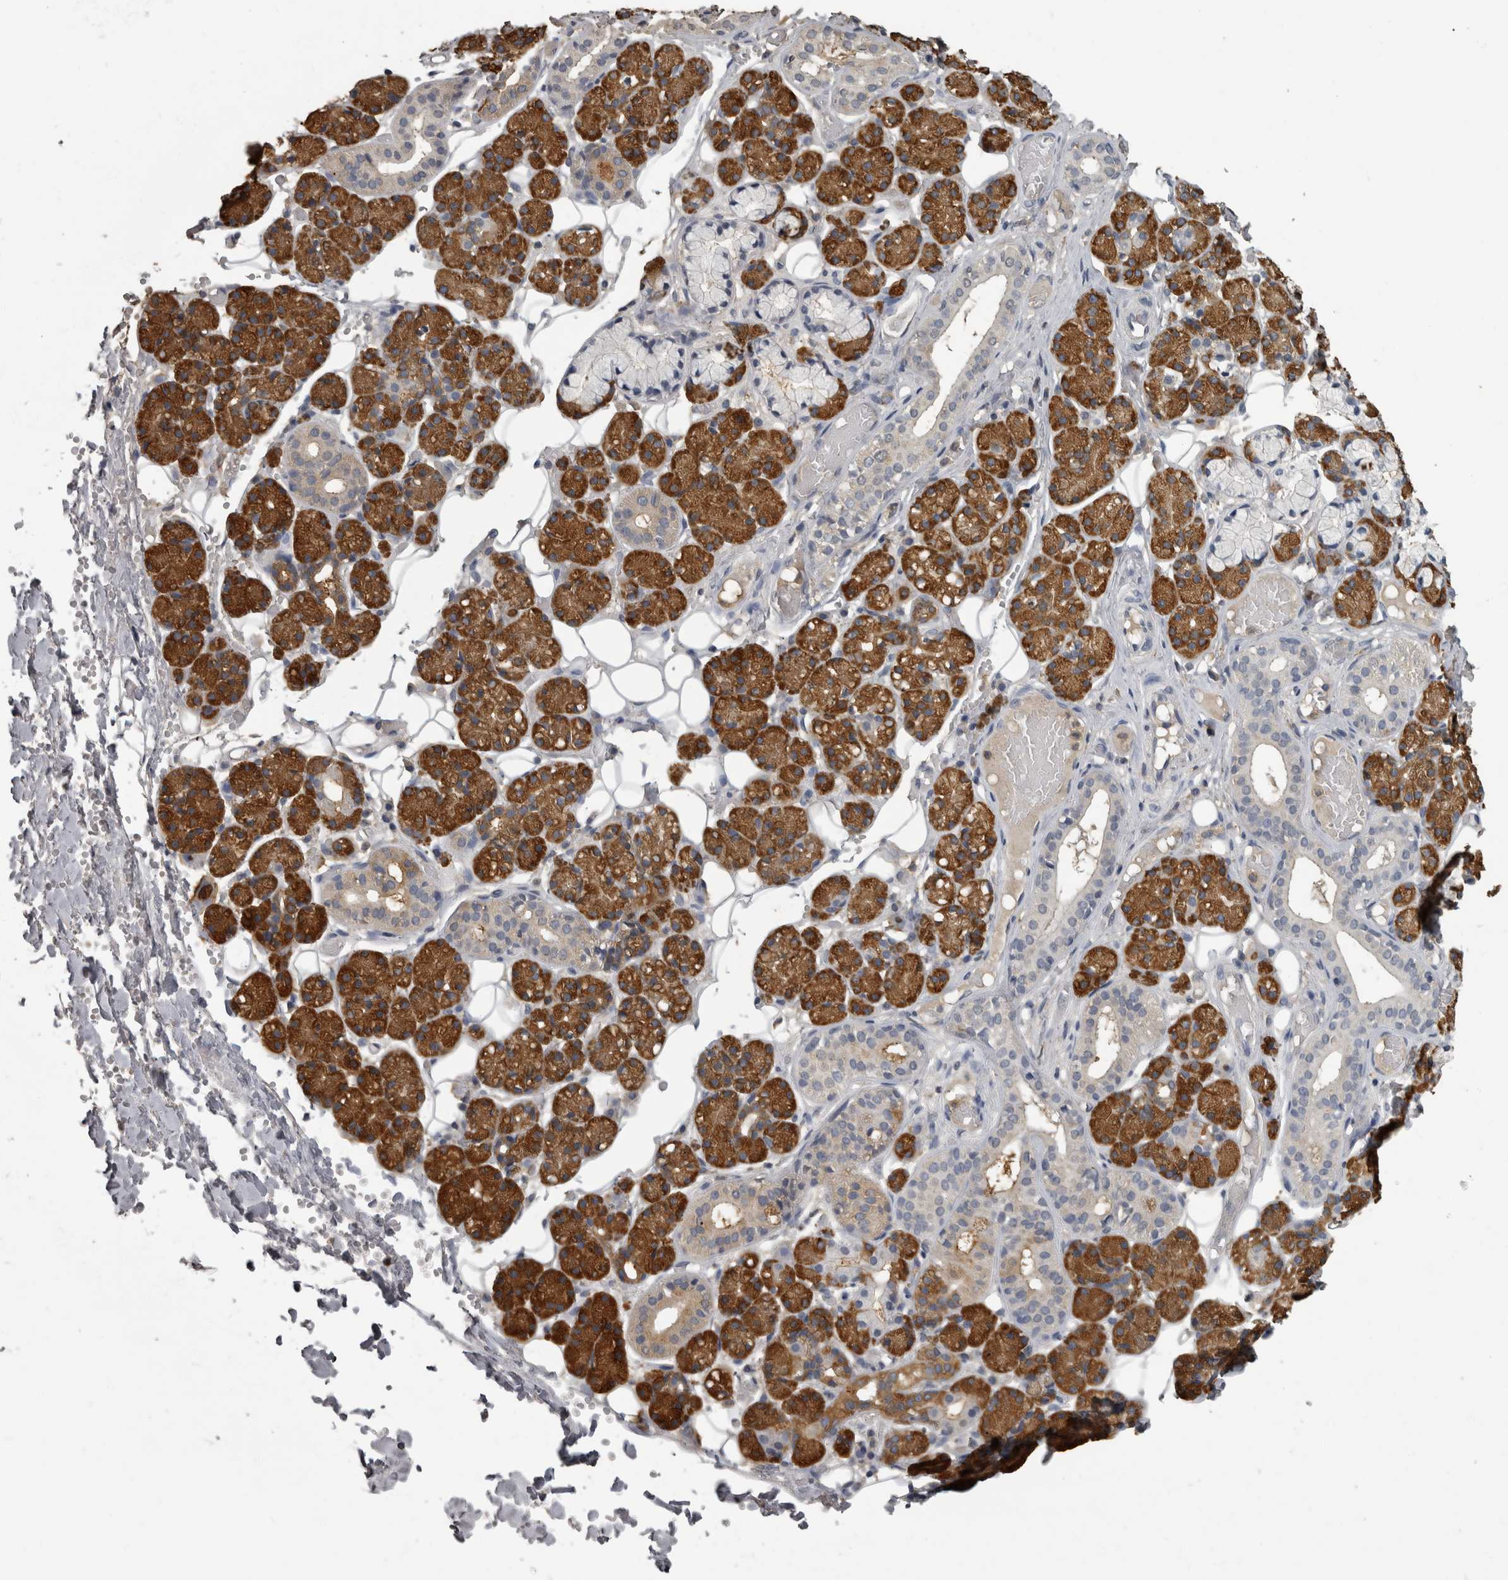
{"staining": {"intensity": "moderate", "quantity": ">75%", "location": "cytoplasmic/membranous"}, "tissue": "salivary gland", "cell_type": "Glandular cells", "image_type": "normal", "snomed": [{"axis": "morphology", "description": "Normal tissue, NOS"}, {"axis": "topography", "description": "Salivary gland"}], "caption": "Protein analysis of normal salivary gland exhibits moderate cytoplasmic/membranous expression in about >75% of glandular cells. Immunohistochemistry stains the protein of interest in brown and the nuclei are stained blue.", "gene": "PIK3AP1", "patient": {"sex": "male", "age": 63}}